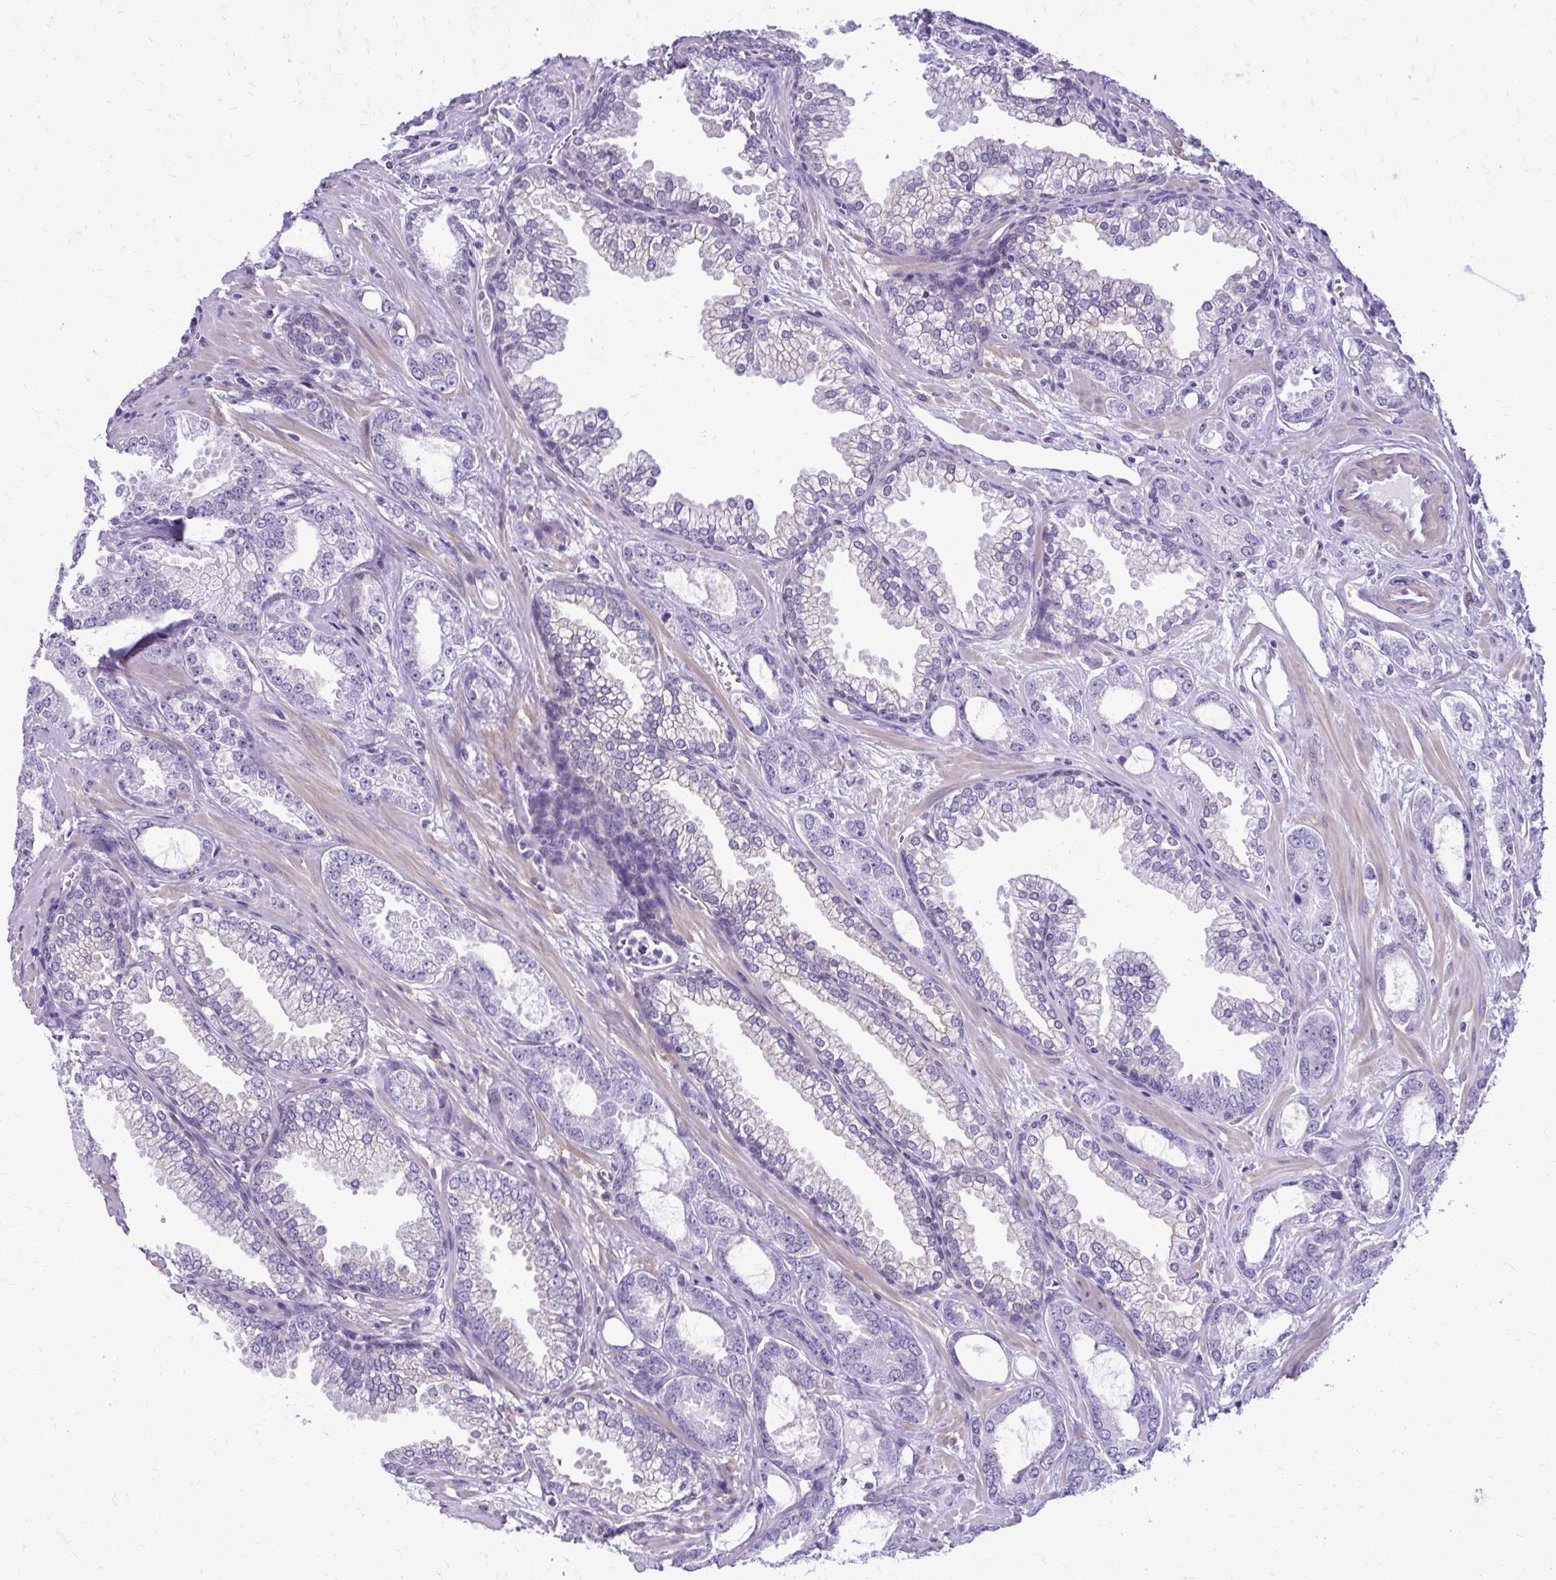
{"staining": {"intensity": "negative", "quantity": "none", "location": "none"}, "tissue": "prostate cancer", "cell_type": "Tumor cells", "image_type": "cancer", "snomed": [{"axis": "morphology", "description": "Adenocarcinoma, Medium grade"}, {"axis": "topography", "description": "Prostate"}], "caption": "A micrograph of prostate medium-grade adenocarcinoma stained for a protein exhibits no brown staining in tumor cells.", "gene": "RASL11B", "patient": {"sex": "male", "age": 57}}